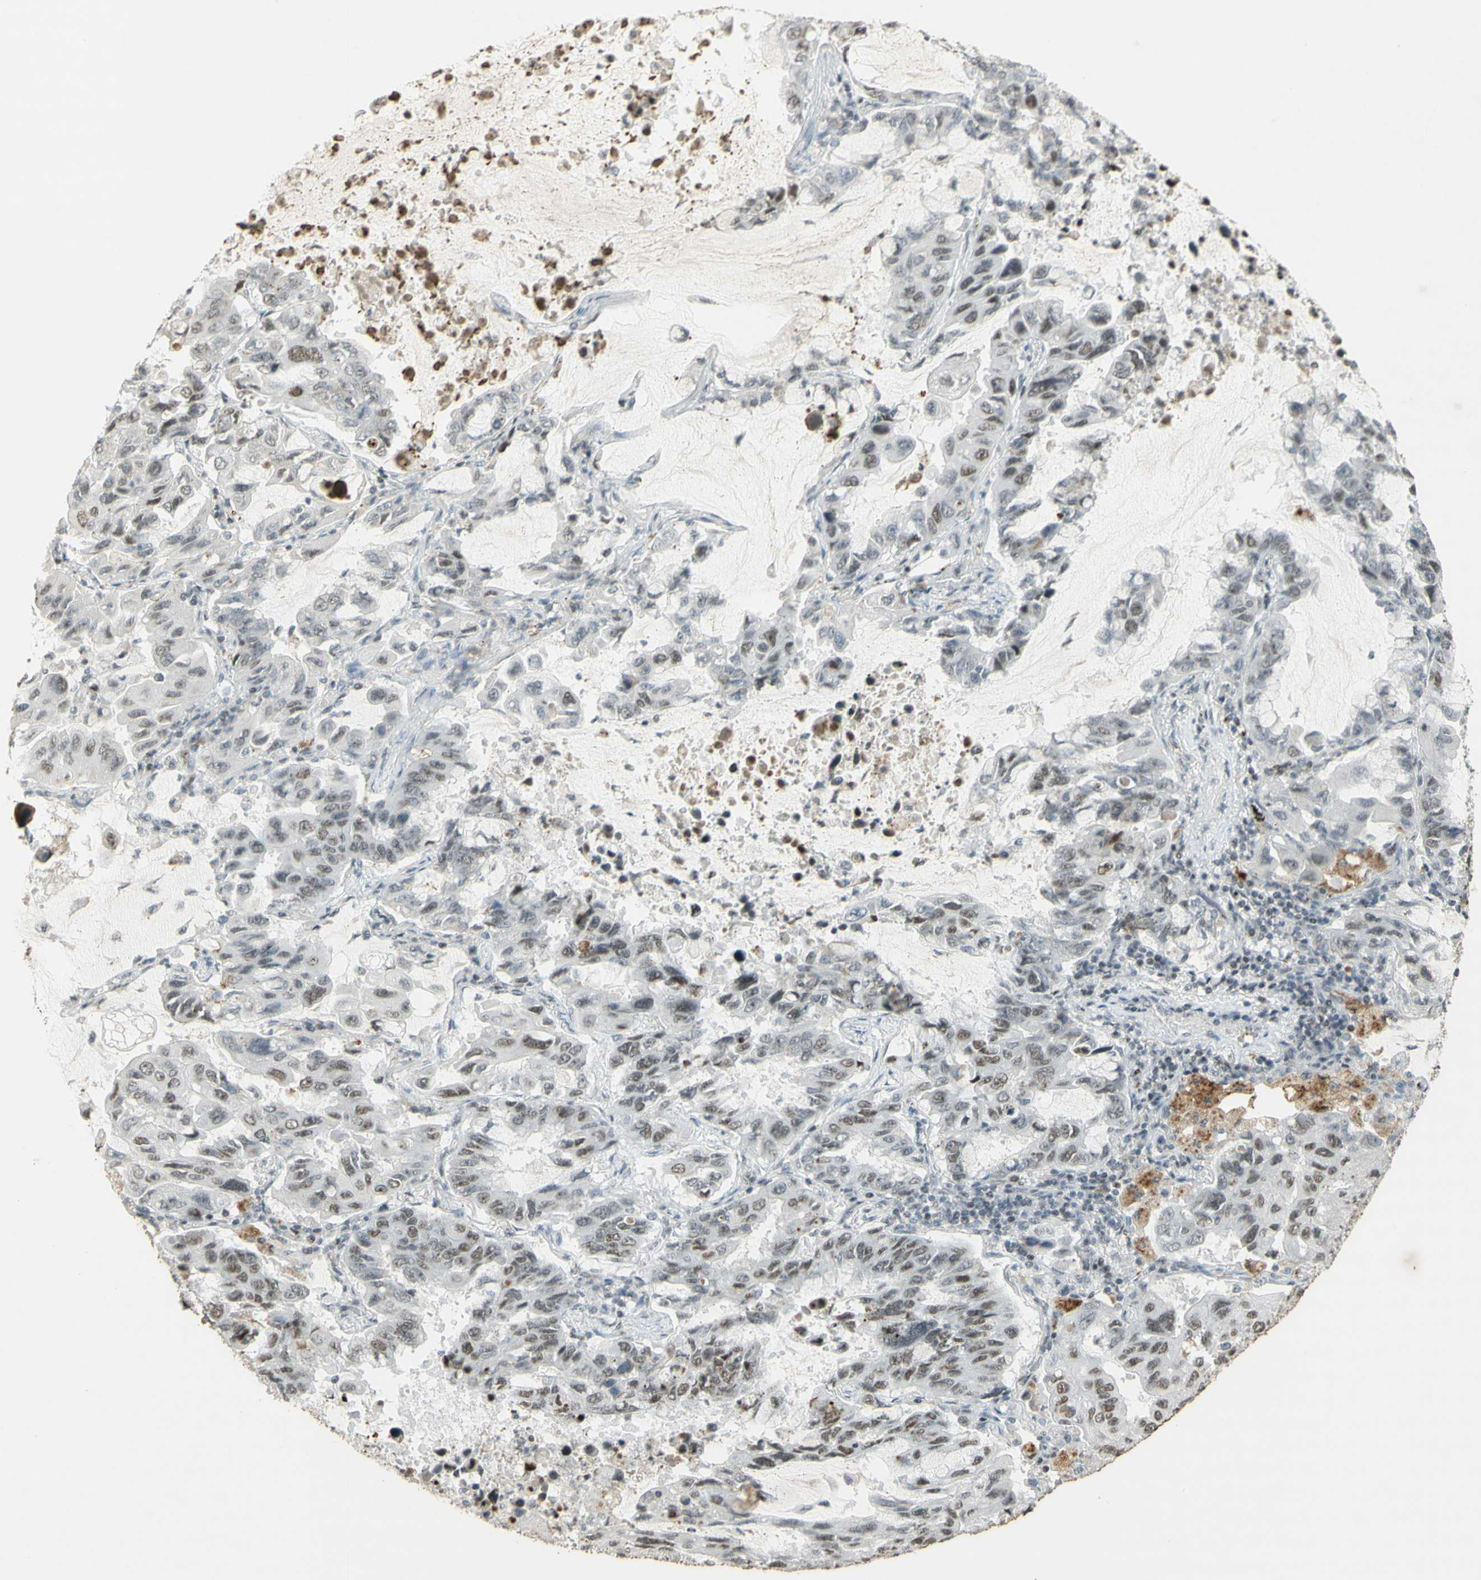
{"staining": {"intensity": "moderate", "quantity": "25%-75%", "location": "nuclear"}, "tissue": "lung cancer", "cell_type": "Tumor cells", "image_type": "cancer", "snomed": [{"axis": "morphology", "description": "Adenocarcinoma, NOS"}, {"axis": "topography", "description": "Lung"}], "caption": "Protein expression analysis of adenocarcinoma (lung) displays moderate nuclear staining in approximately 25%-75% of tumor cells.", "gene": "IRF1", "patient": {"sex": "male", "age": 64}}